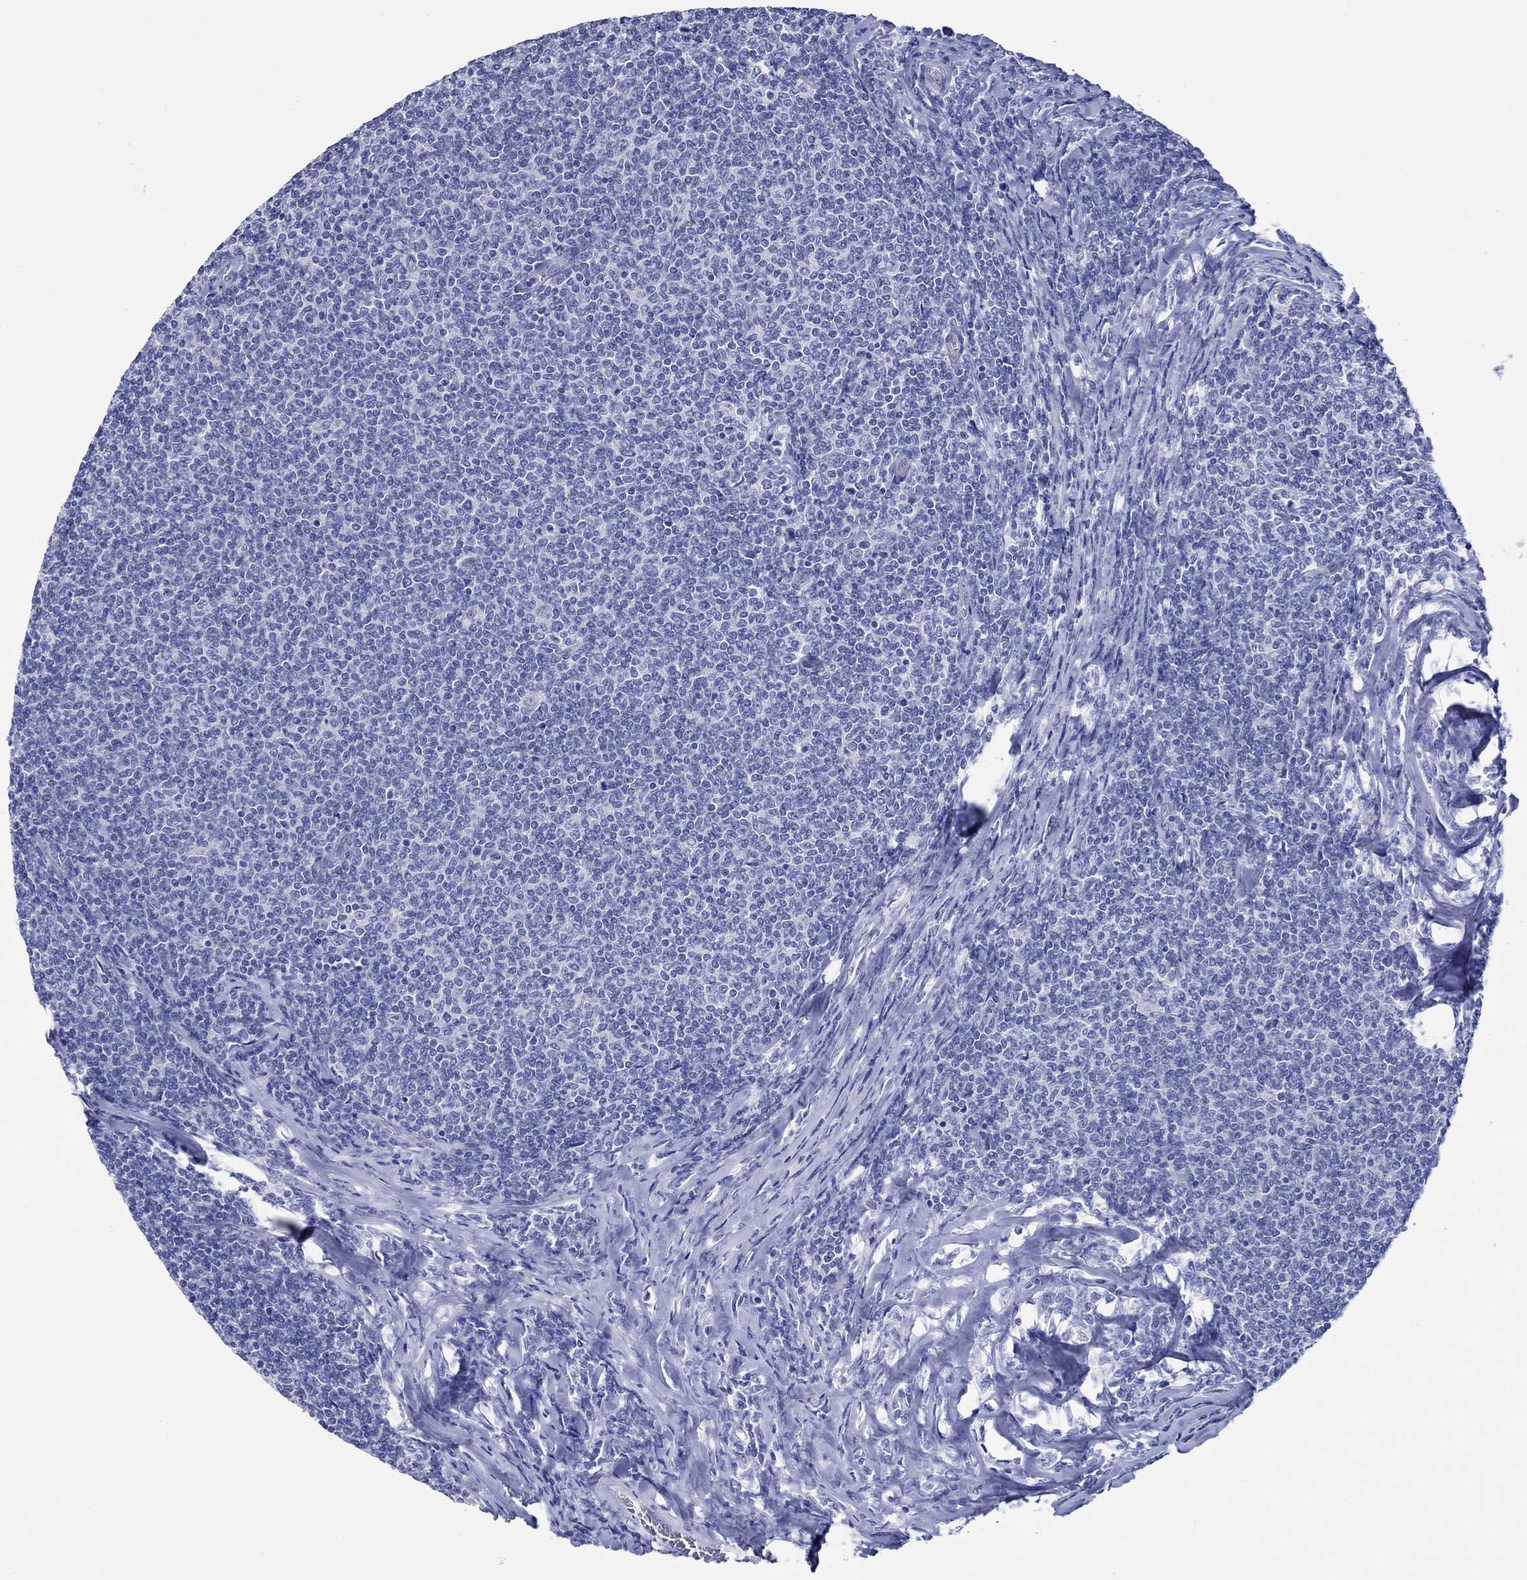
{"staining": {"intensity": "negative", "quantity": "none", "location": "none"}, "tissue": "lymphoma", "cell_type": "Tumor cells", "image_type": "cancer", "snomed": [{"axis": "morphology", "description": "Malignant lymphoma, non-Hodgkin's type, Low grade"}, {"axis": "topography", "description": "Lymph node"}], "caption": "A photomicrograph of human lymphoma is negative for staining in tumor cells.", "gene": "HARBI1", "patient": {"sex": "male", "age": 52}}